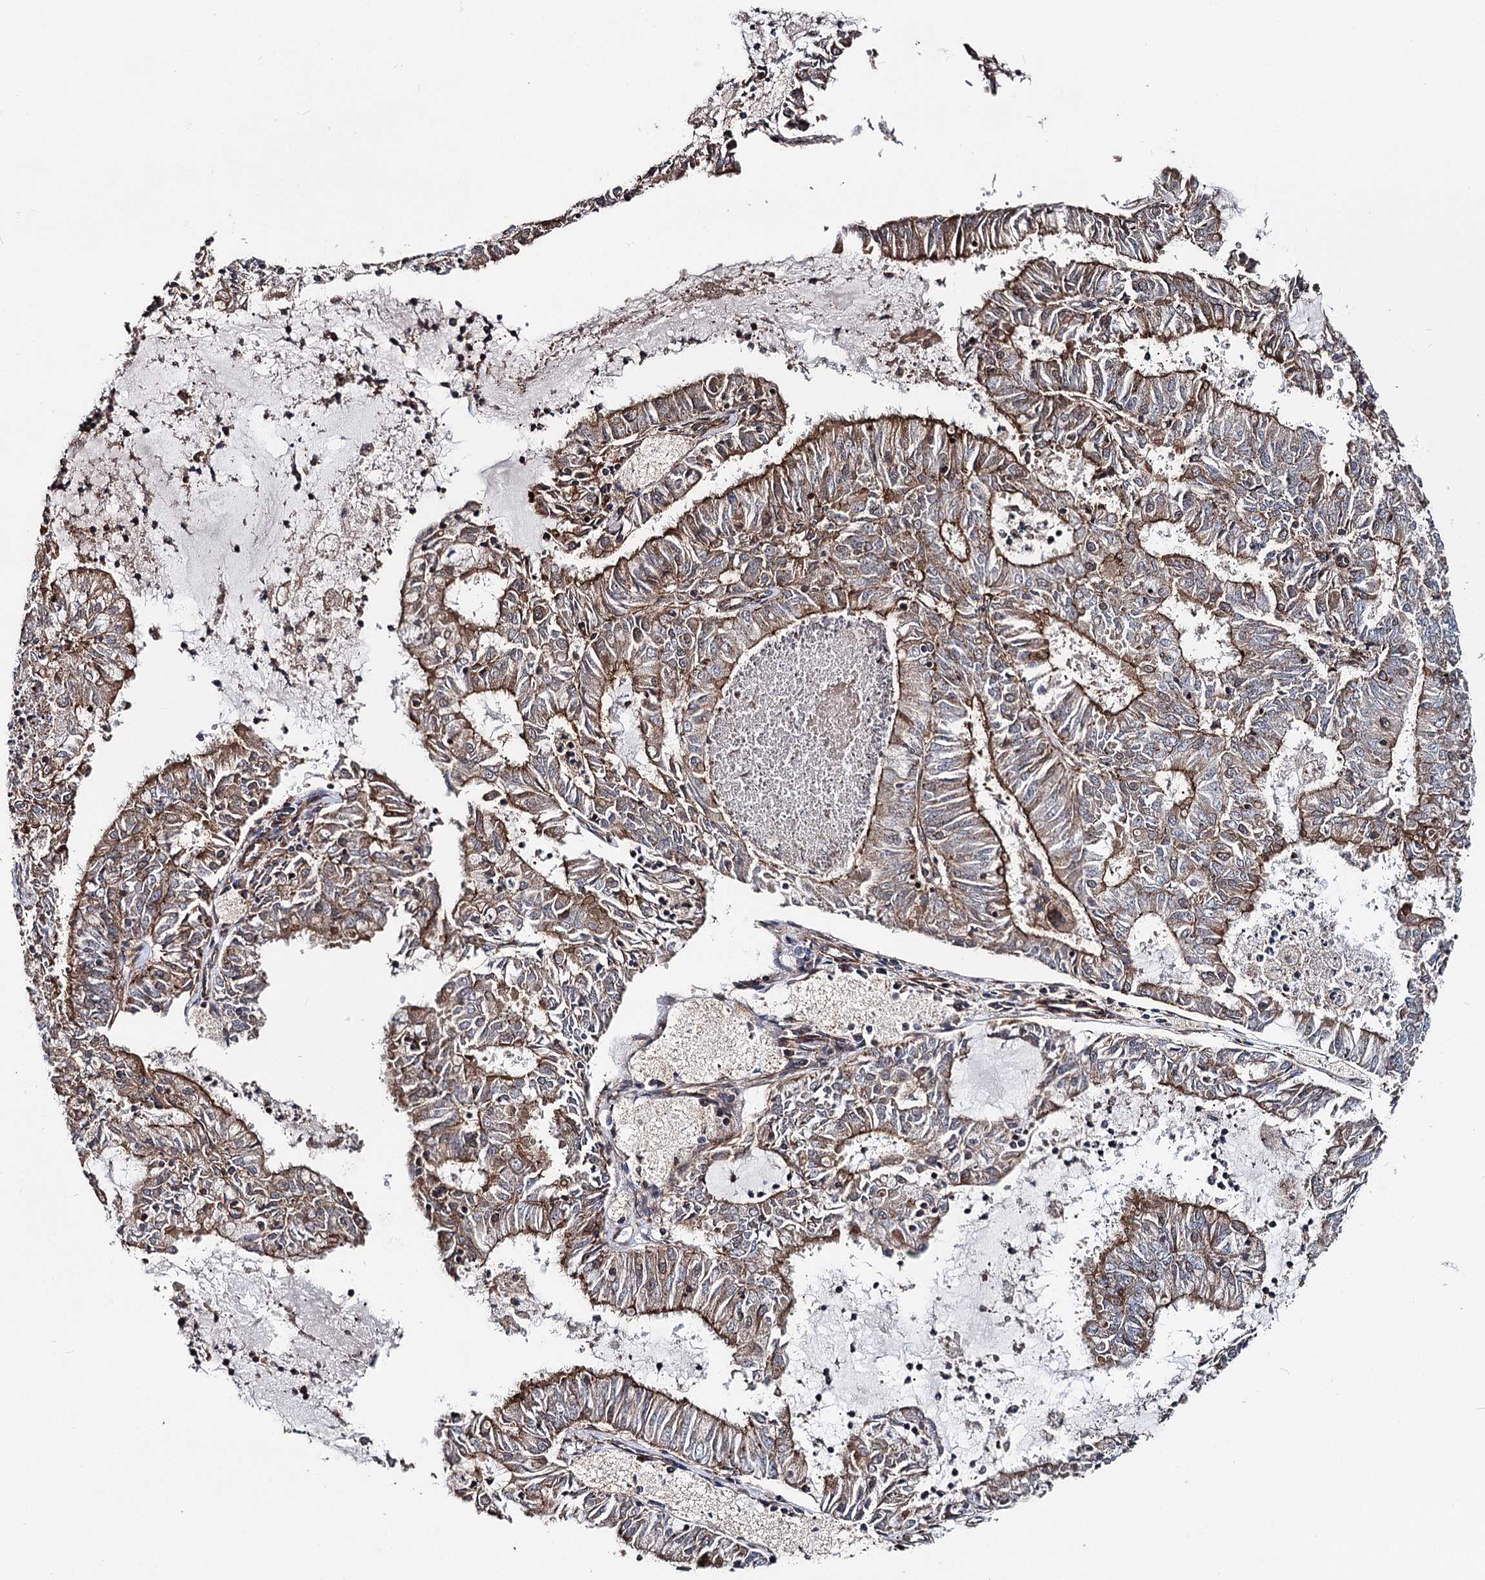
{"staining": {"intensity": "moderate", "quantity": ">75%", "location": "cytoplasmic/membranous"}, "tissue": "endometrial cancer", "cell_type": "Tumor cells", "image_type": "cancer", "snomed": [{"axis": "morphology", "description": "Adenocarcinoma, NOS"}, {"axis": "topography", "description": "Endometrium"}], "caption": "Adenocarcinoma (endometrial) tissue reveals moderate cytoplasmic/membranous expression in about >75% of tumor cells, visualized by immunohistochemistry.", "gene": "ITFG2", "patient": {"sex": "female", "age": 57}}